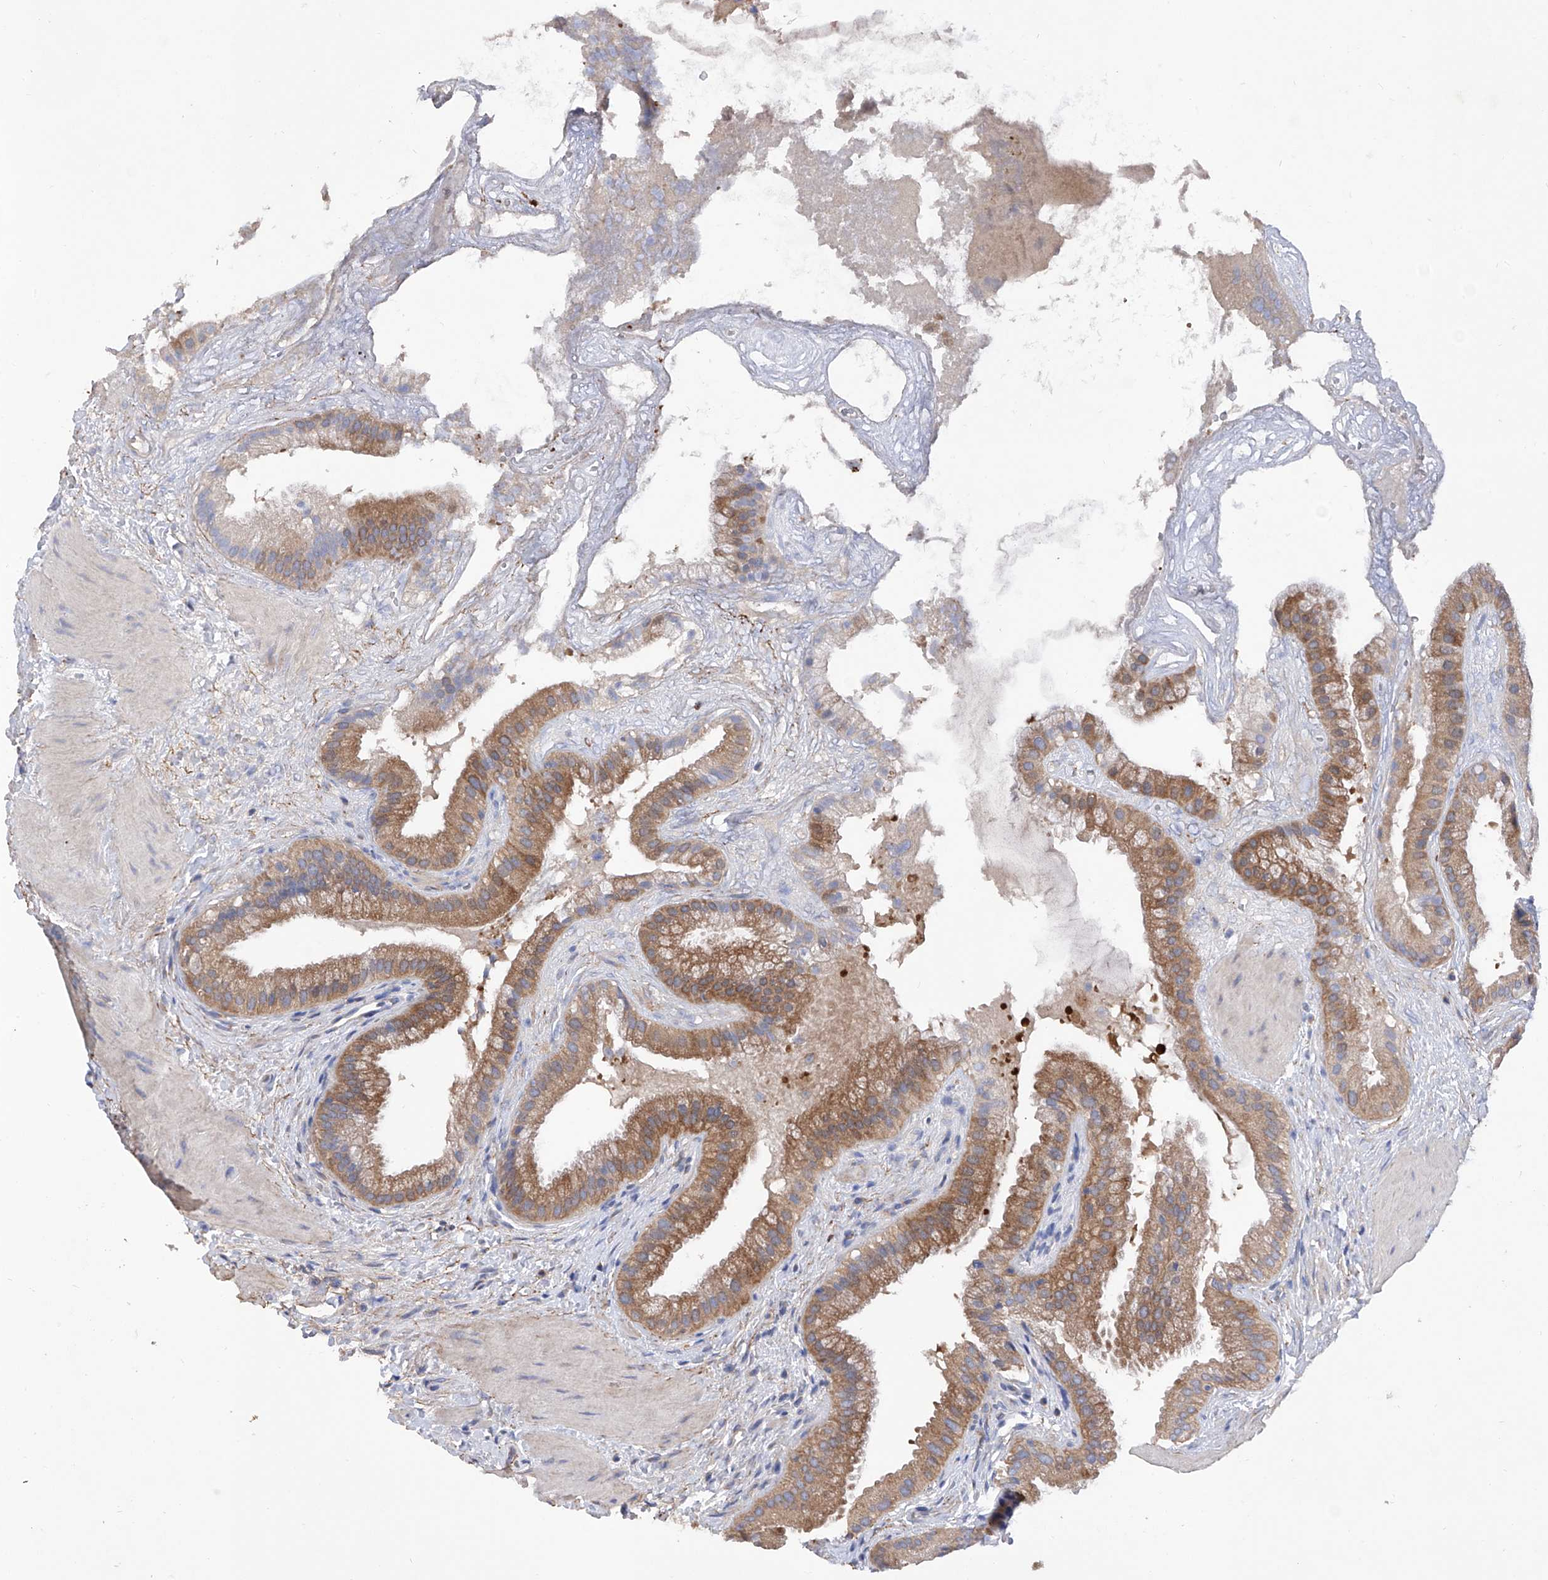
{"staining": {"intensity": "strong", "quantity": ">75%", "location": "cytoplasmic/membranous"}, "tissue": "gallbladder", "cell_type": "Glandular cells", "image_type": "normal", "snomed": [{"axis": "morphology", "description": "Normal tissue, NOS"}, {"axis": "topography", "description": "Gallbladder"}], "caption": "About >75% of glandular cells in normal gallbladder show strong cytoplasmic/membranous protein positivity as visualized by brown immunohistochemical staining.", "gene": "INPP5B", "patient": {"sex": "male", "age": 55}}